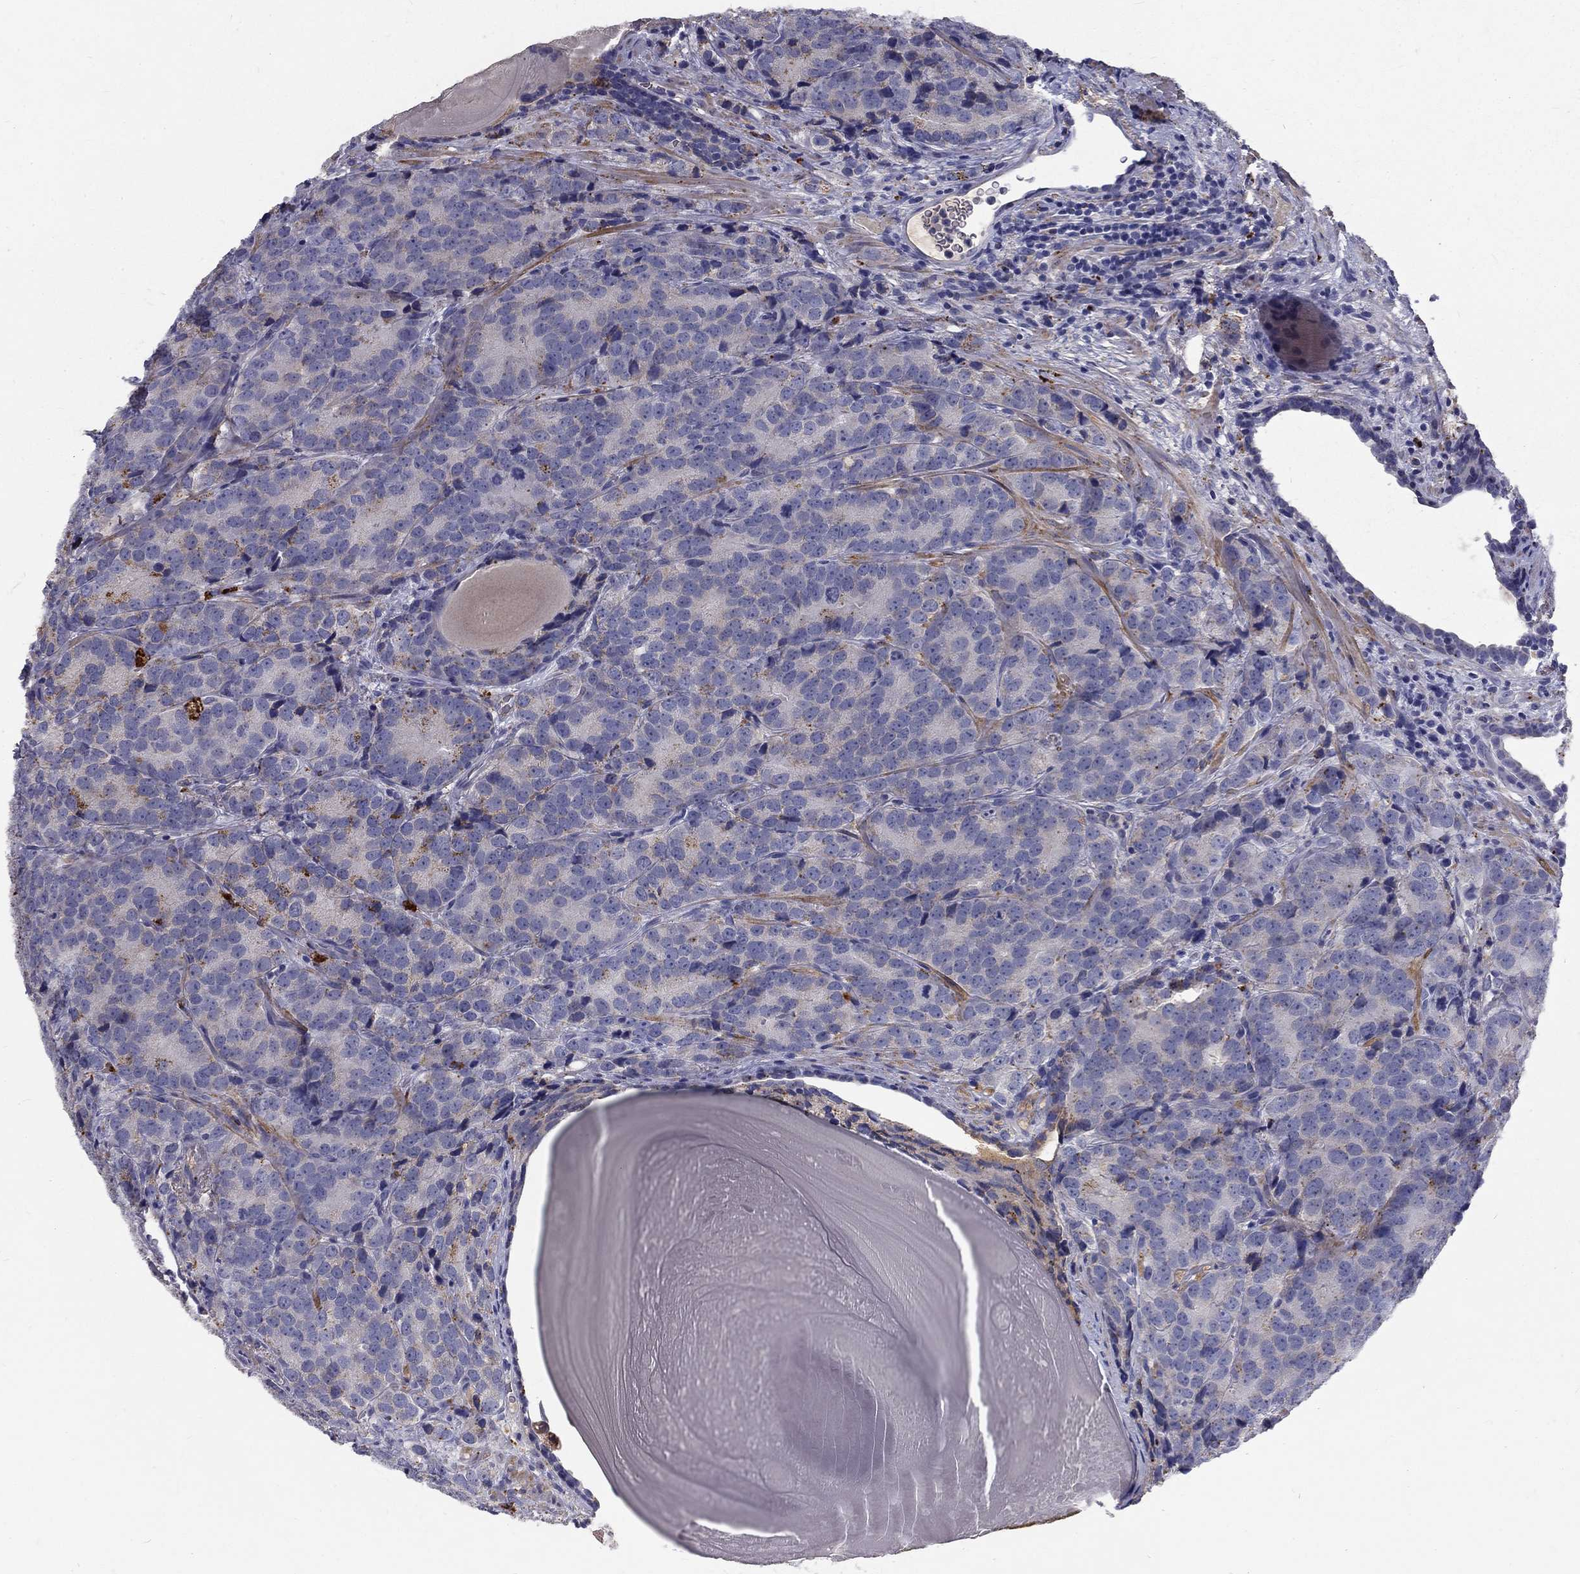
{"staining": {"intensity": "strong", "quantity": "<25%", "location": "cytoplasmic/membranous"}, "tissue": "prostate cancer", "cell_type": "Tumor cells", "image_type": "cancer", "snomed": [{"axis": "morphology", "description": "Adenocarcinoma, NOS"}, {"axis": "topography", "description": "Prostate"}], "caption": "Human prostate cancer (adenocarcinoma) stained with a brown dye exhibits strong cytoplasmic/membranous positive expression in approximately <25% of tumor cells.", "gene": "EPDR1", "patient": {"sex": "male", "age": 71}}